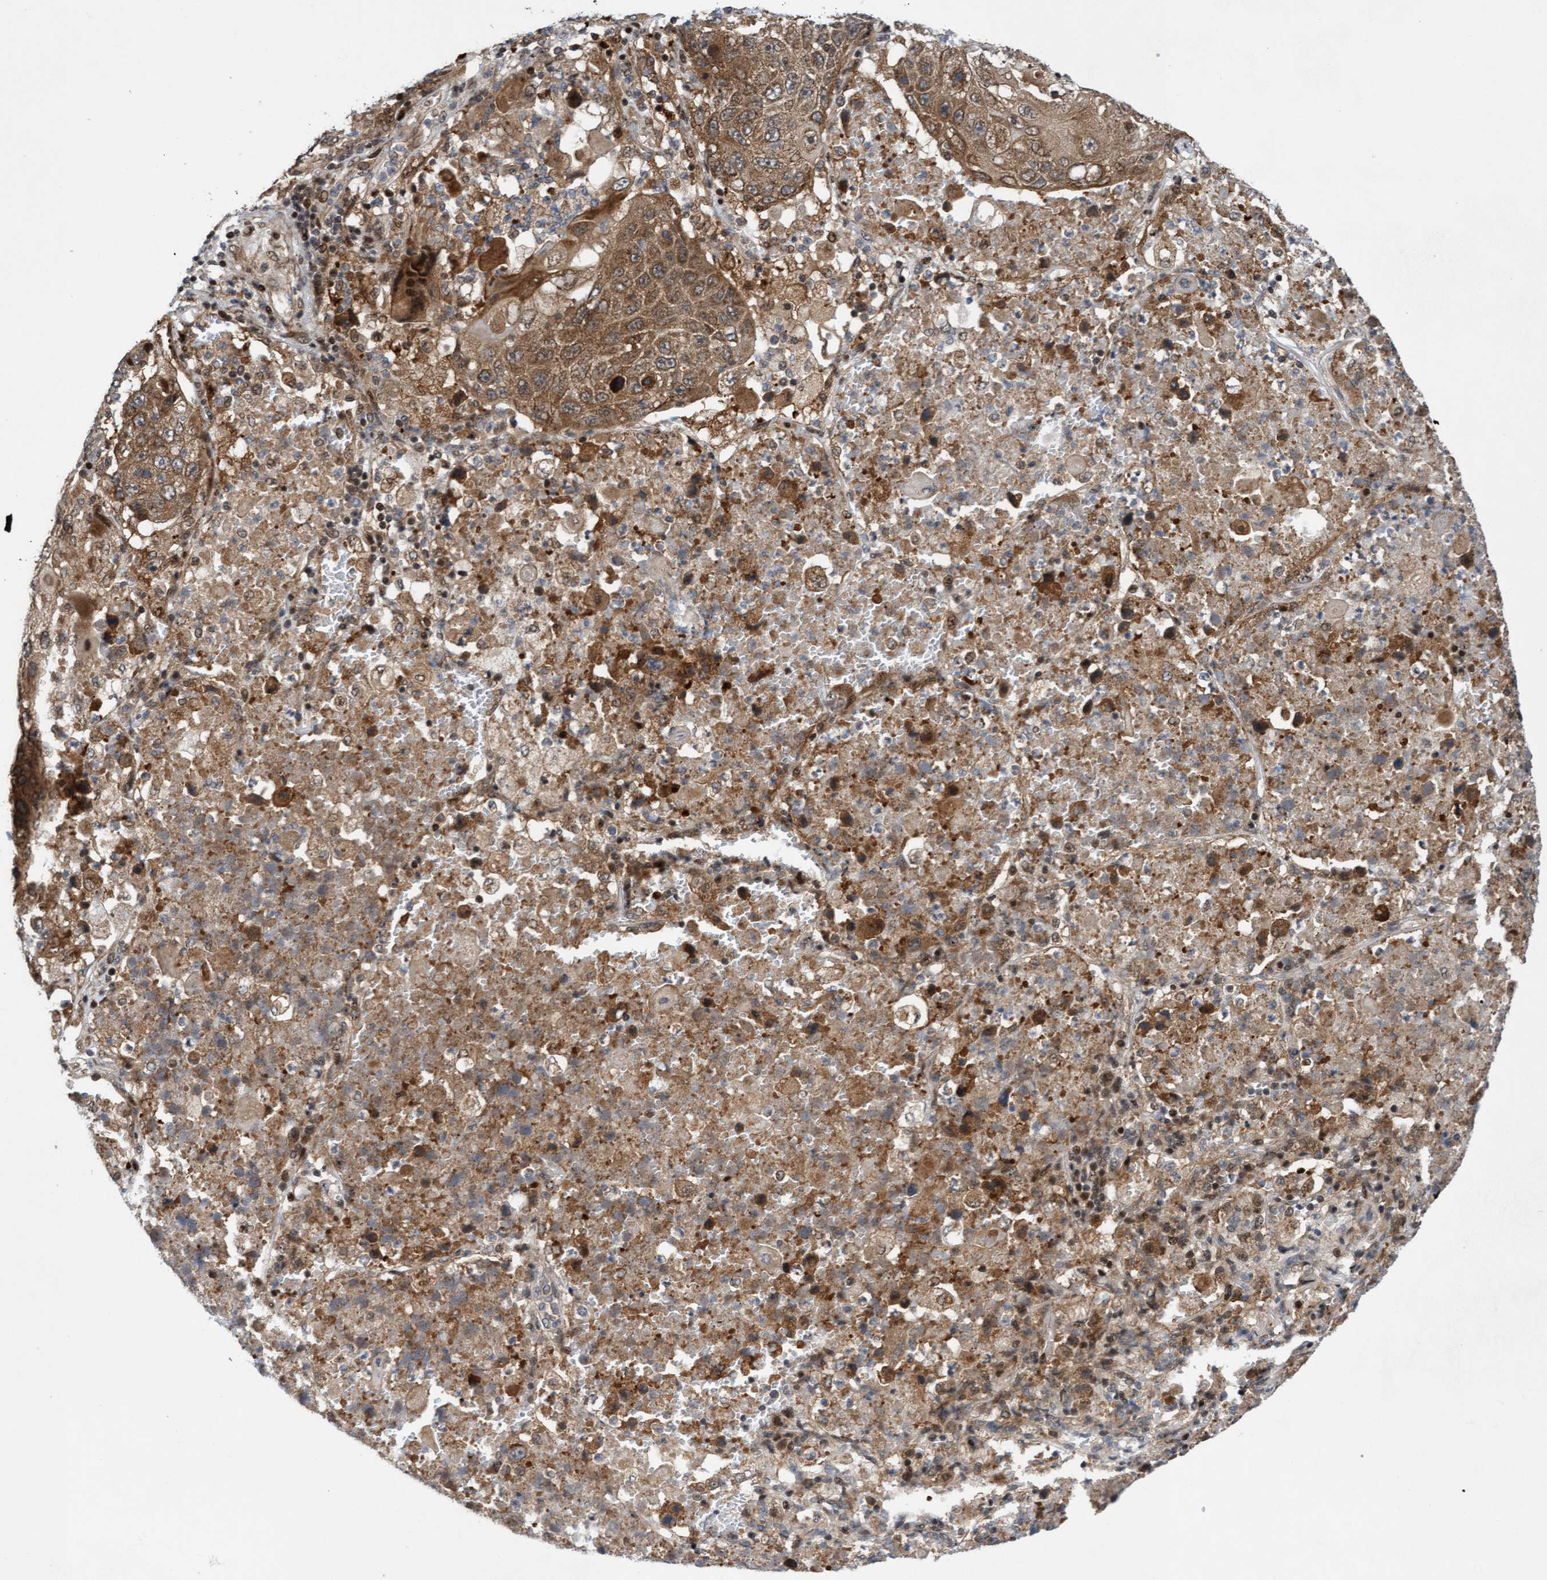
{"staining": {"intensity": "moderate", "quantity": ">75%", "location": "cytoplasmic/membranous"}, "tissue": "lung cancer", "cell_type": "Tumor cells", "image_type": "cancer", "snomed": [{"axis": "morphology", "description": "Squamous cell carcinoma, NOS"}, {"axis": "topography", "description": "Lung"}], "caption": "Lung cancer (squamous cell carcinoma) stained with a brown dye displays moderate cytoplasmic/membranous positive staining in about >75% of tumor cells.", "gene": "ITFG1", "patient": {"sex": "male", "age": 61}}